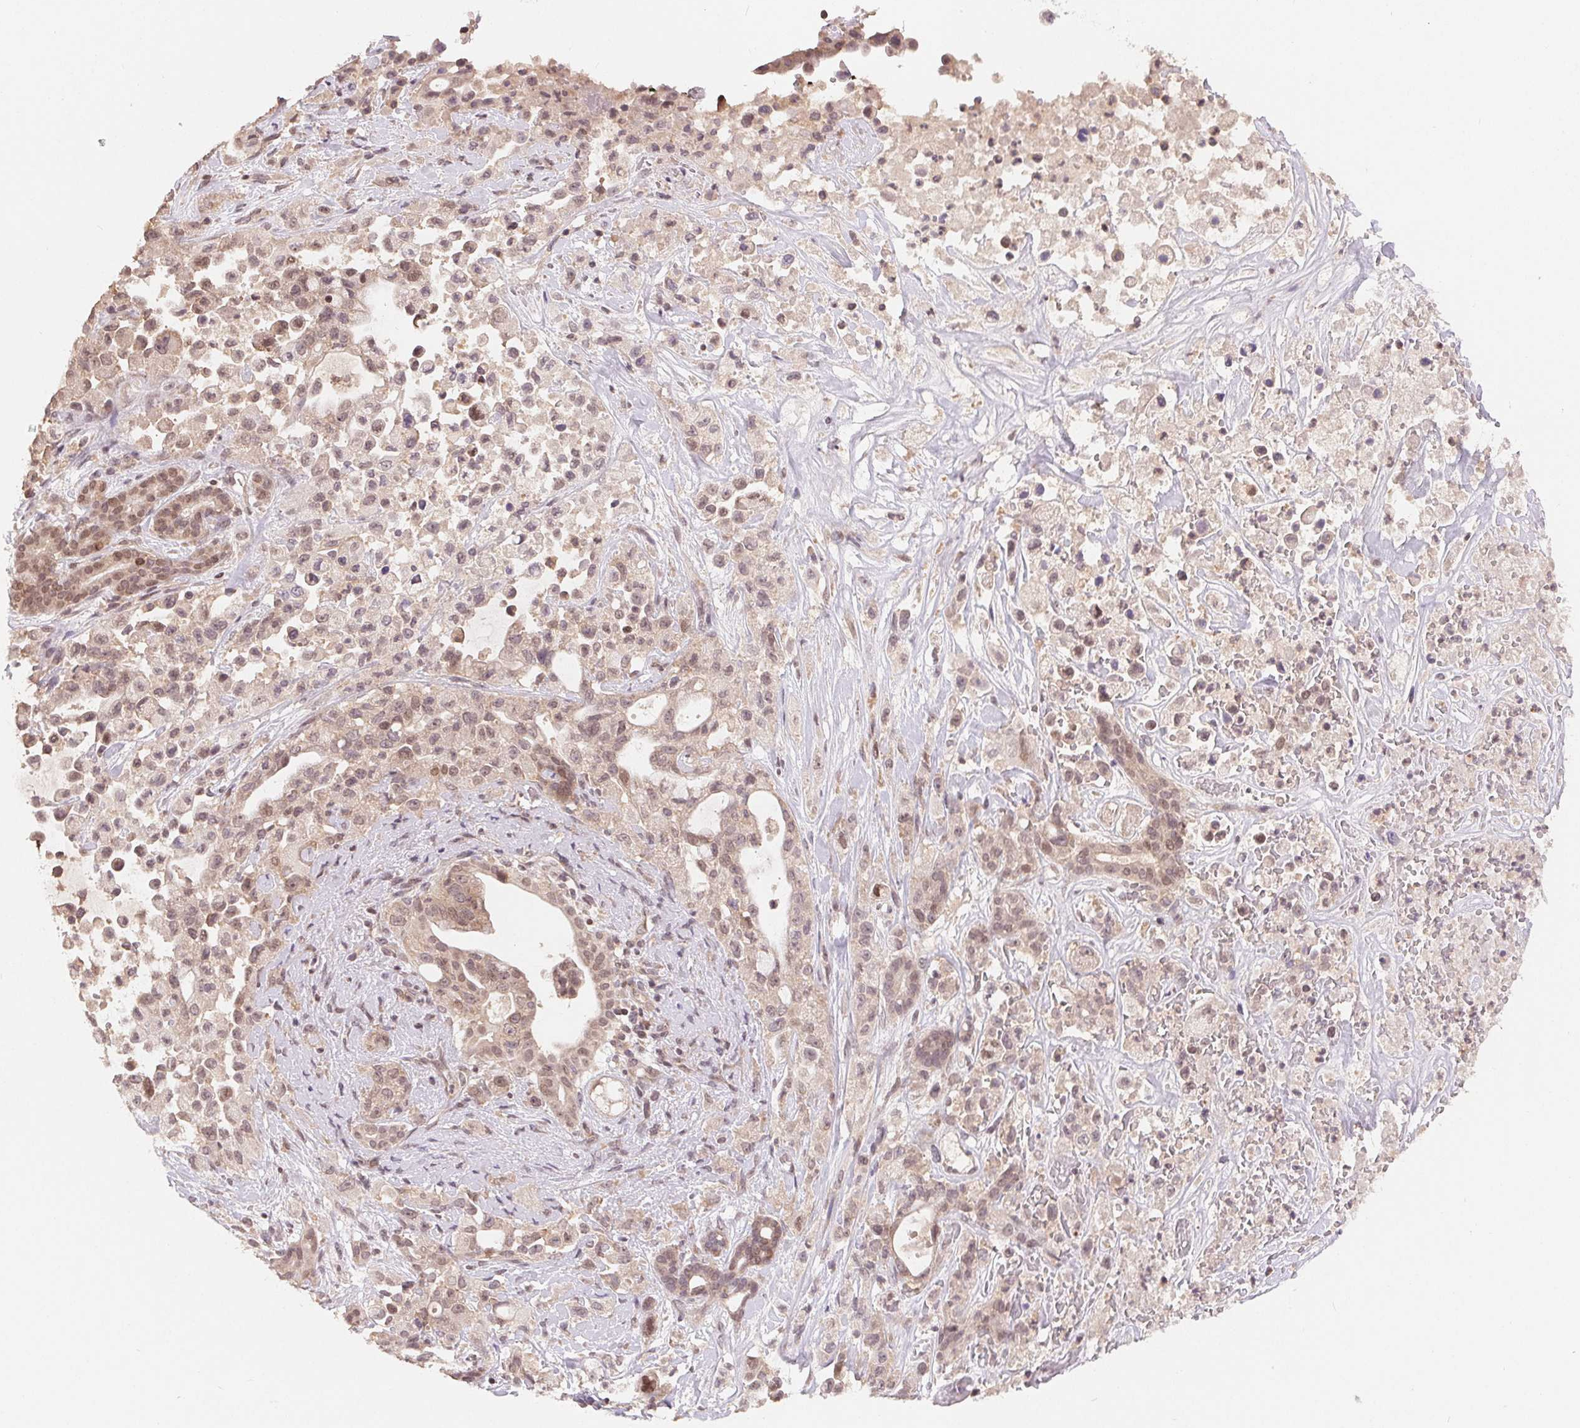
{"staining": {"intensity": "weak", "quantity": ">75%", "location": "cytoplasmic/membranous,nuclear"}, "tissue": "pancreatic cancer", "cell_type": "Tumor cells", "image_type": "cancer", "snomed": [{"axis": "morphology", "description": "Adenocarcinoma, NOS"}, {"axis": "topography", "description": "Pancreas"}], "caption": "This is an image of IHC staining of pancreatic cancer (adenocarcinoma), which shows weak expression in the cytoplasmic/membranous and nuclear of tumor cells.", "gene": "HMGN3", "patient": {"sex": "male", "age": 44}}